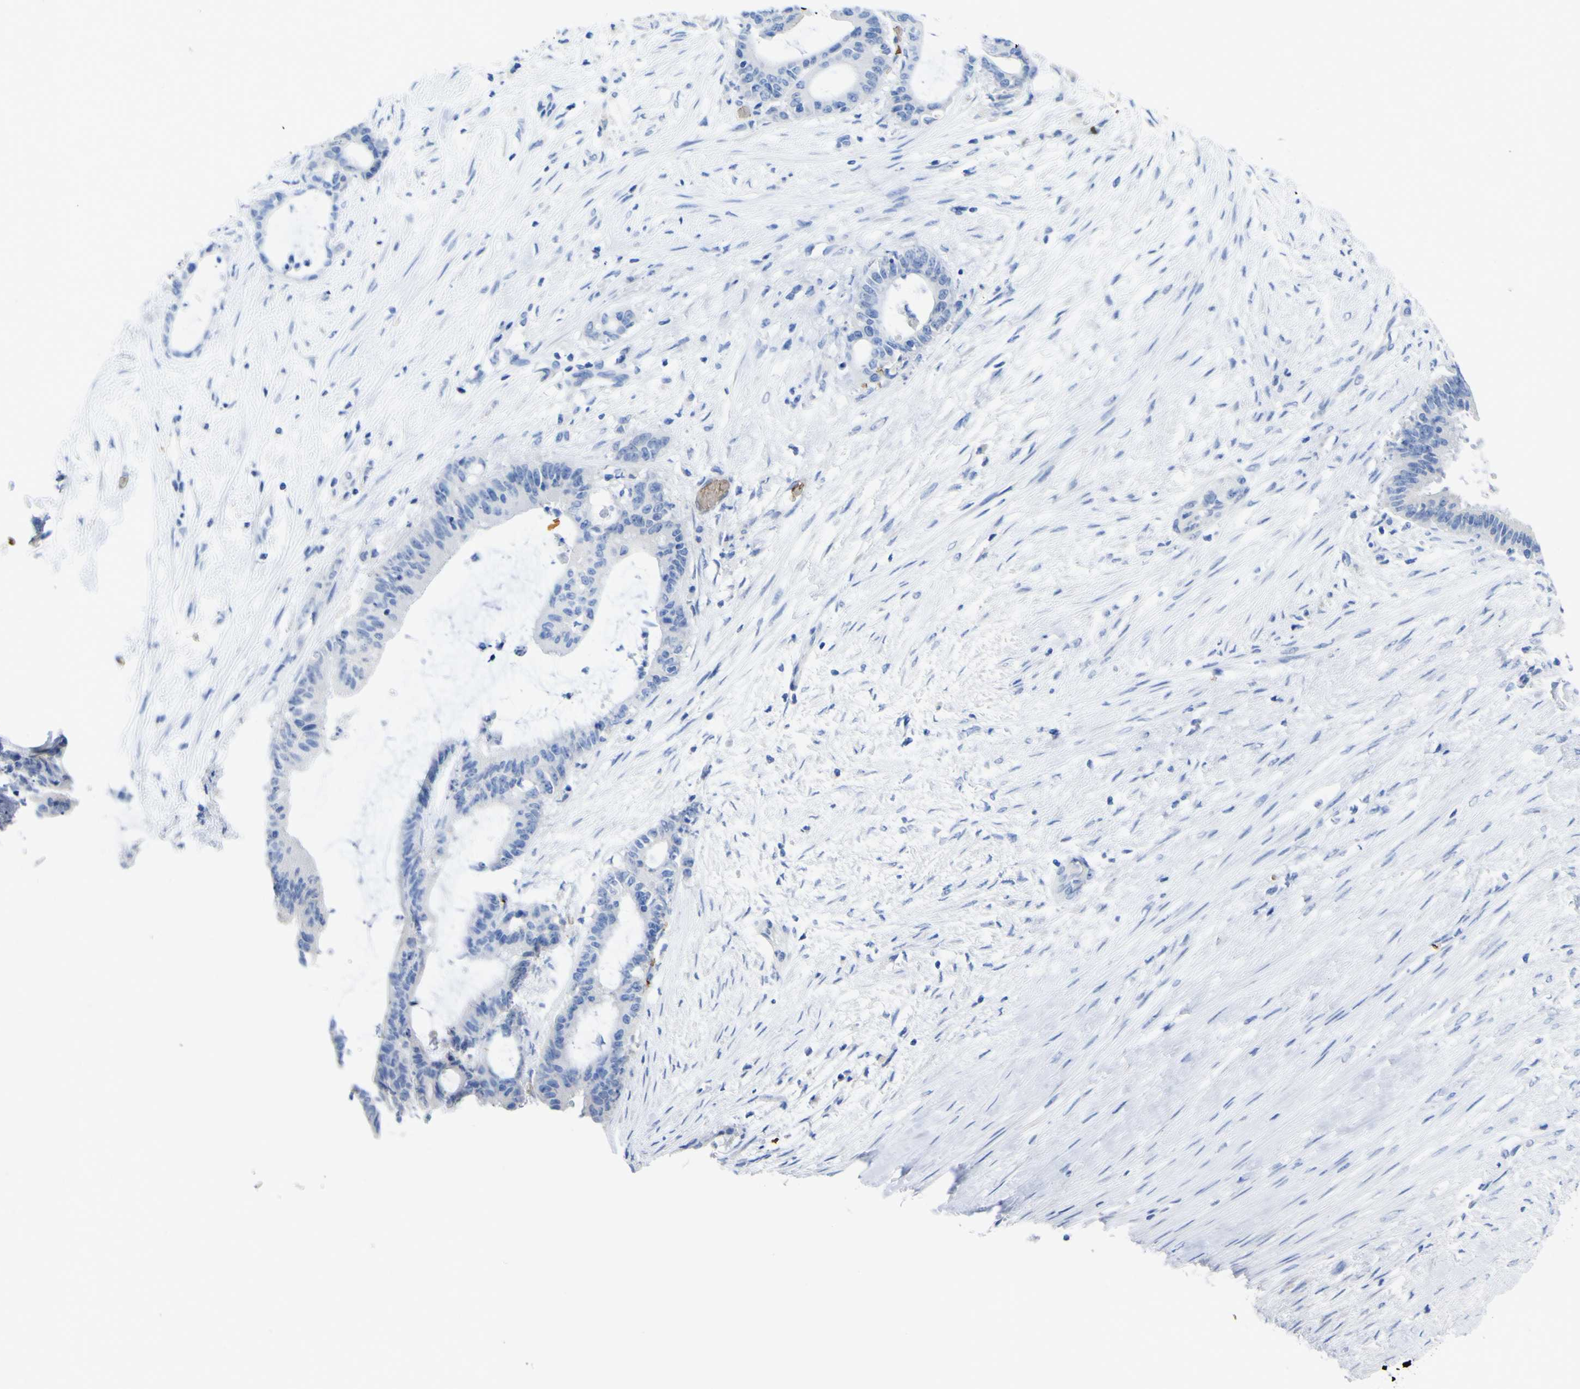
{"staining": {"intensity": "negative", "quantity": "none", "location": "none"}, "tissue": "liver cancer", "cell_type": "Tumor cells", "image_type": "cancer", "snomed": [{"axis": "morphology", "description": "Cholangiocarcinoma"}, {"axis": "topography", "description": "Liver"}], "caption": "Protein analysis of liver cancer displays no significant positivity in tumor cells.", "gene": "GCM1", "patient": {"sex": "female", "age": 73}}